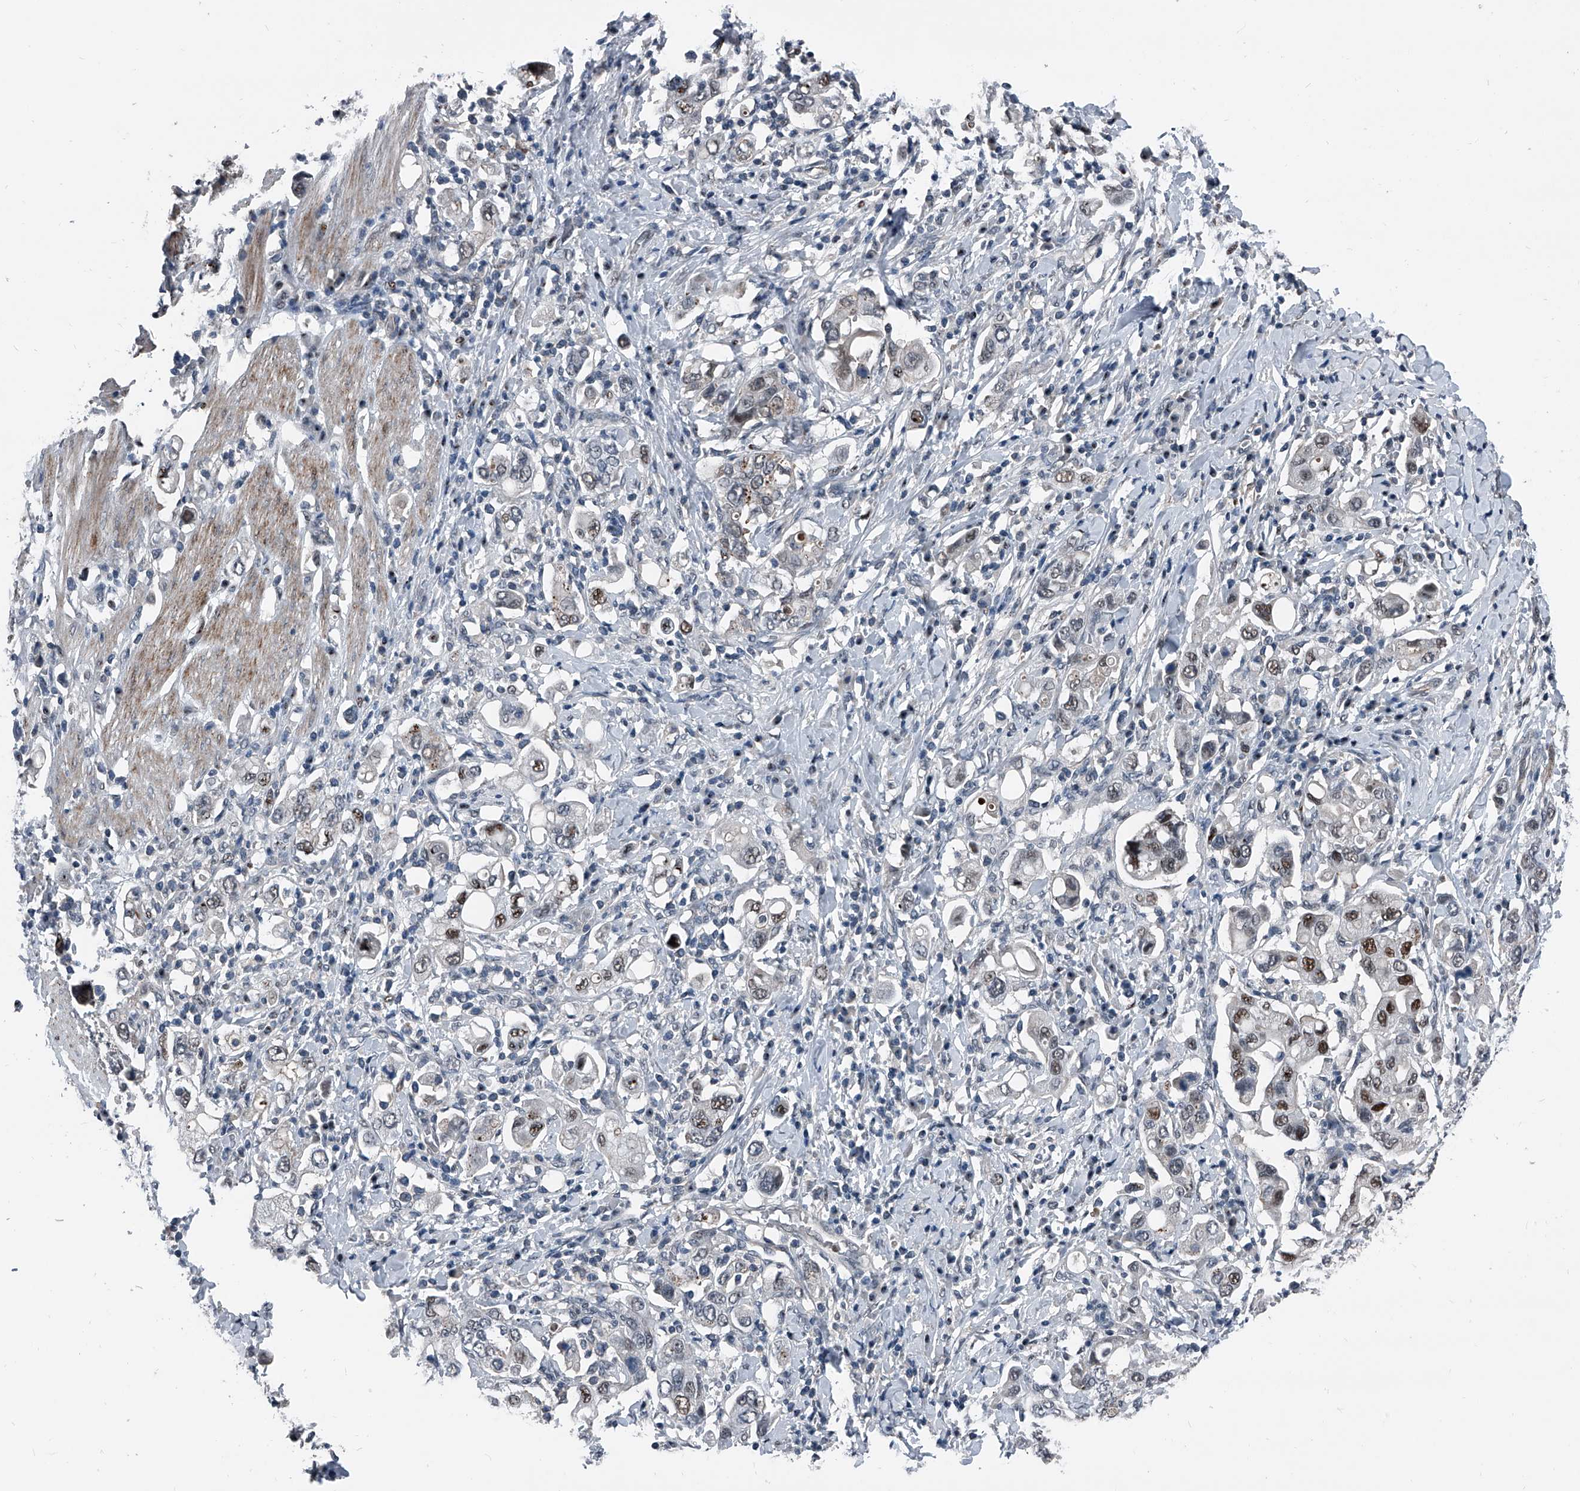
{"staining": {"intensity": "moderate", "quantity": "25%-75%", "location": "nuclear"}, "tissue": "stomach cancer", "cell_type": "Tumor cells", "image_type": "cancer", "snomed": [{"axis": "morphology", "description": "Adenocarcinoma, NOS"}, {"axis": "topography", "description": "Stomach, upper"}], "caption": "DAB immunohistochemical staining of human stomach cancer displays moderate nuclear protein positivity in approximately 25%-75% of tumor cells. Nuclei are stained in blue.", "gene": "MEN1", "patient": {"sex": "male", "age": 62}}